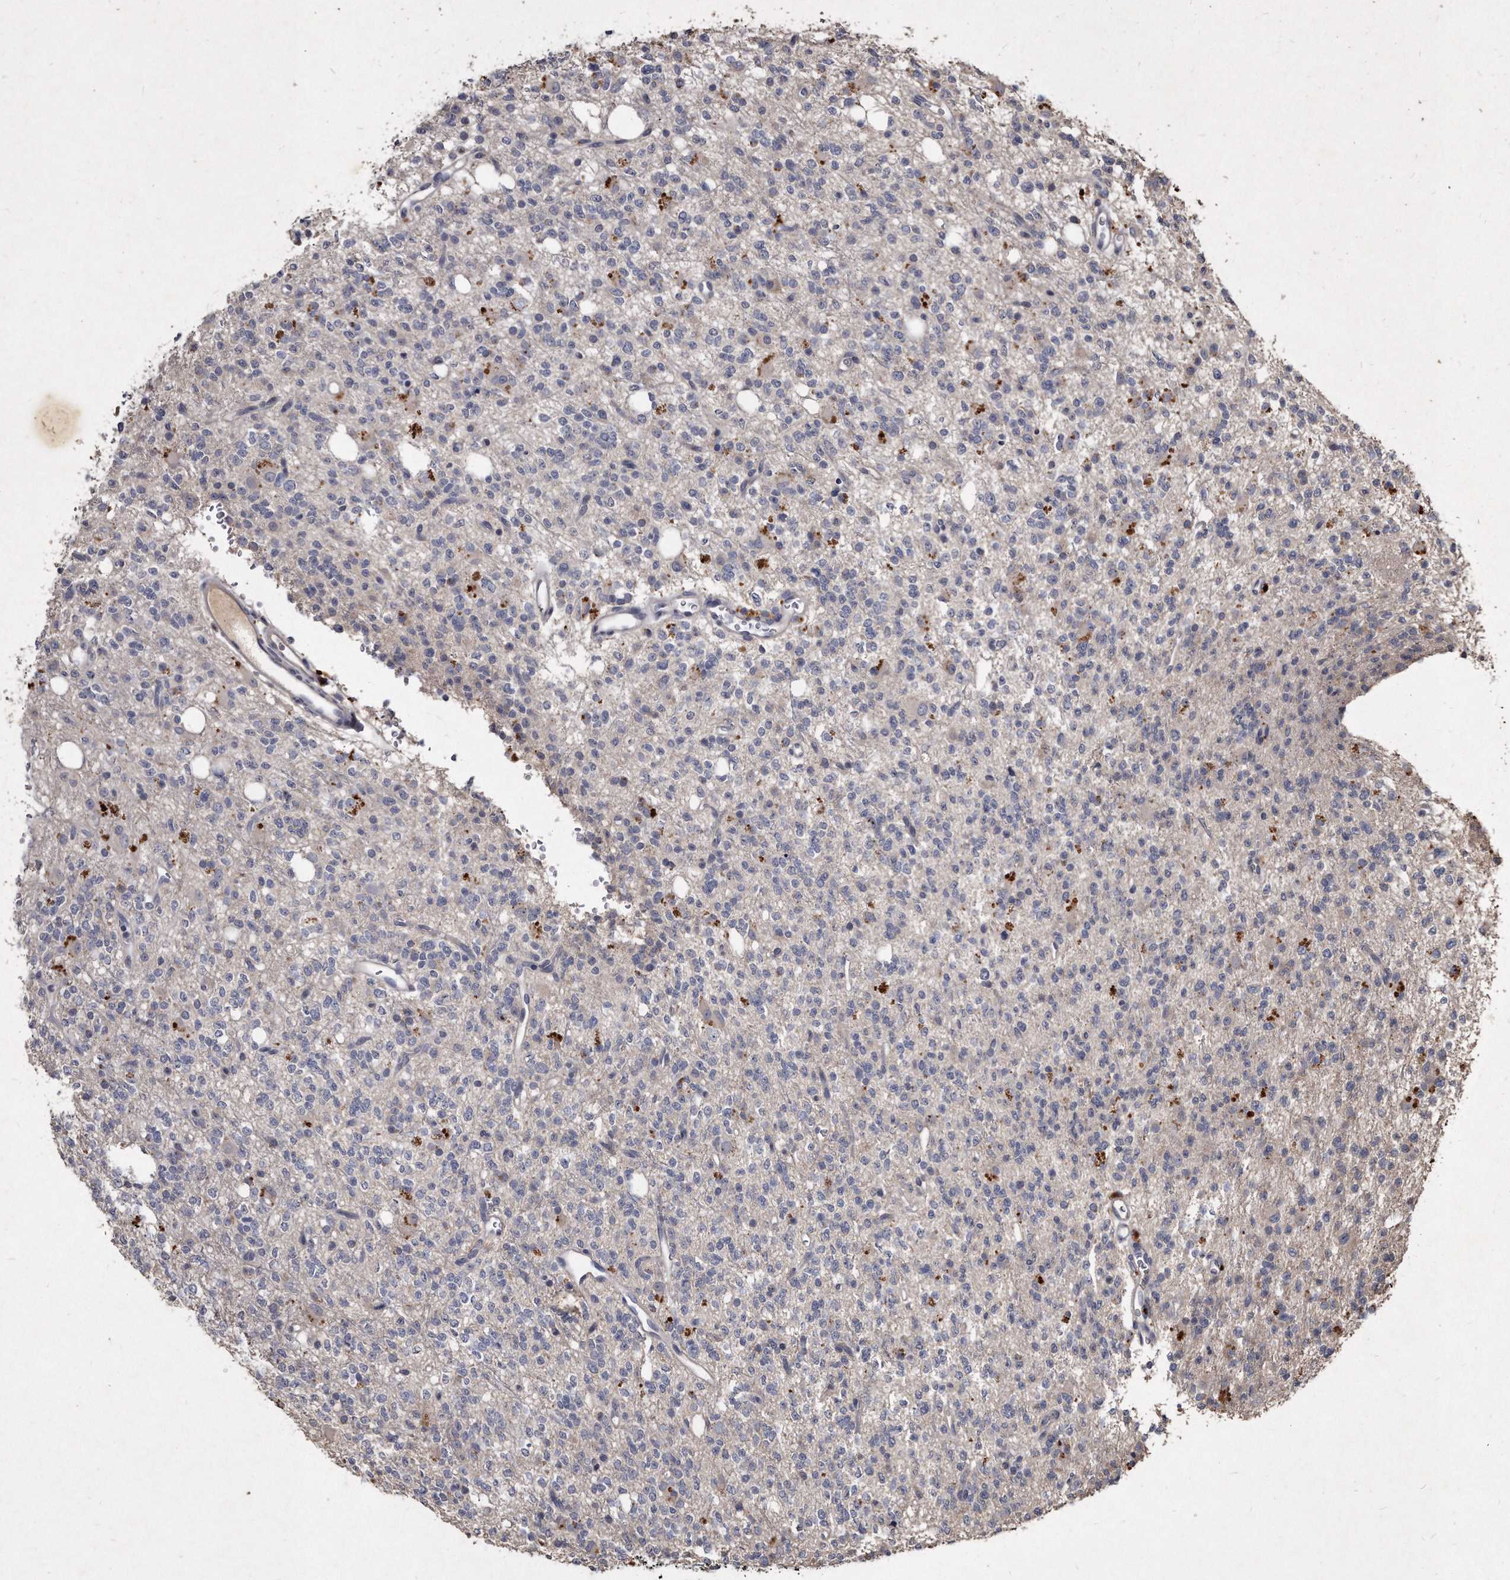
{"staining": {"intensity": "negative", "quantity": "none", "location": "none"}, "tissue": "glioma", "cell_type": "Tumor cells", "image_type": "cancer", "snomed": [{"axis": "morphology", "description": "Glioma, malignant, High grade"}, {"axis": "topography", "description": "Brain"}], "caption": "Tumor cells are negative for protein expression in human glioma.", "gene": "KLHDC3", "patient": {"sex": "female", "age": 62}}